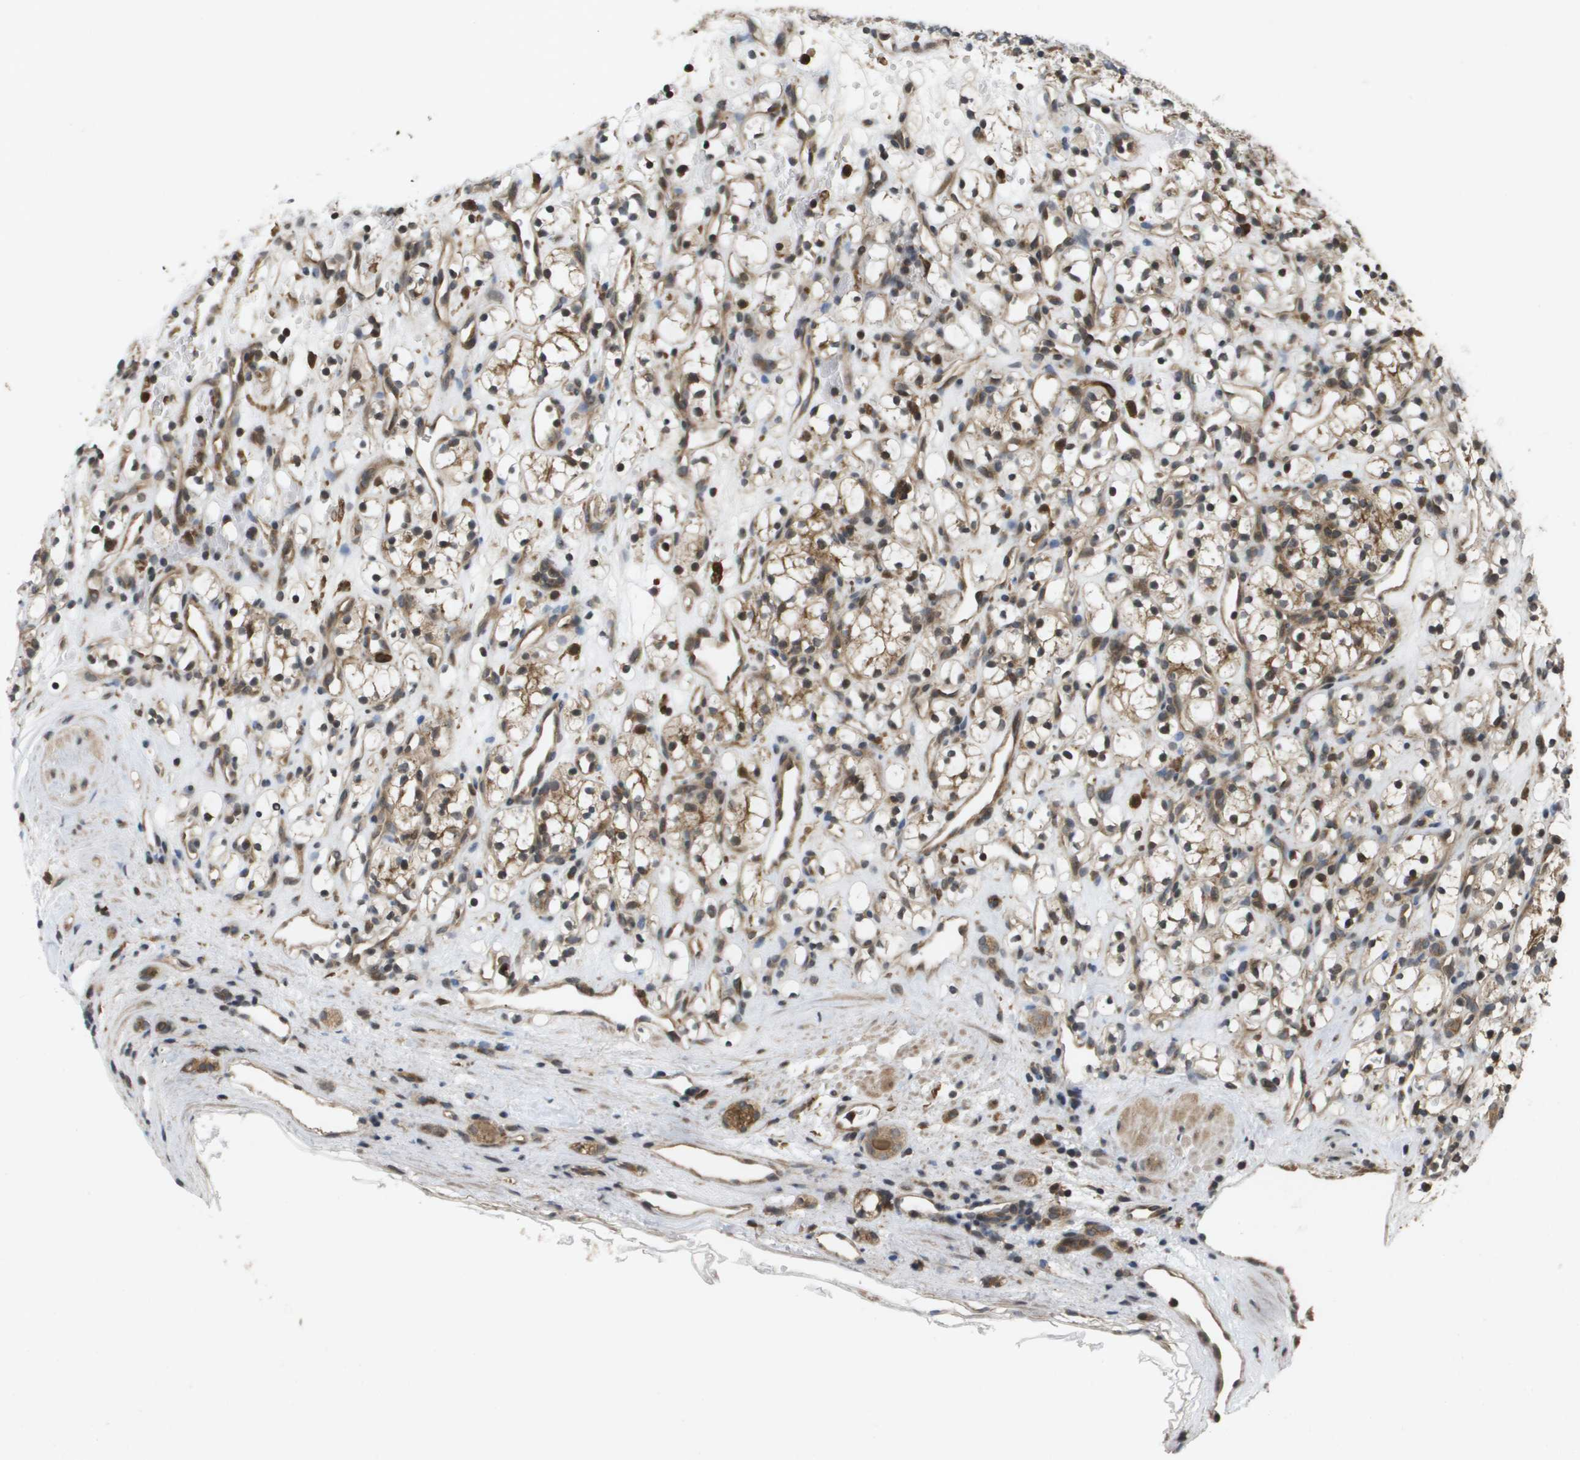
{"staining": {"intensity": "moderate", "quantity": ">75%", "location": "cytoplasmic/membranous"}, "tissue": "renal cancer", "cell_type": "Tumor cells", "image_type": "cancer", "snomed": [{"axis": "morphology", "description": "Adenocarcinoma, NOS"}, {"axis": "topography", "description": "Kidney"}], "caption": "Immunohistochemical staining of human adenocarcinoma (renal) demonstrates medium levels of moderate cytoplasmic/membranous expression in approximately >75% of tumor cells.", "gene": "KIF11", "patient": {"sex": "female", "age": 60}}